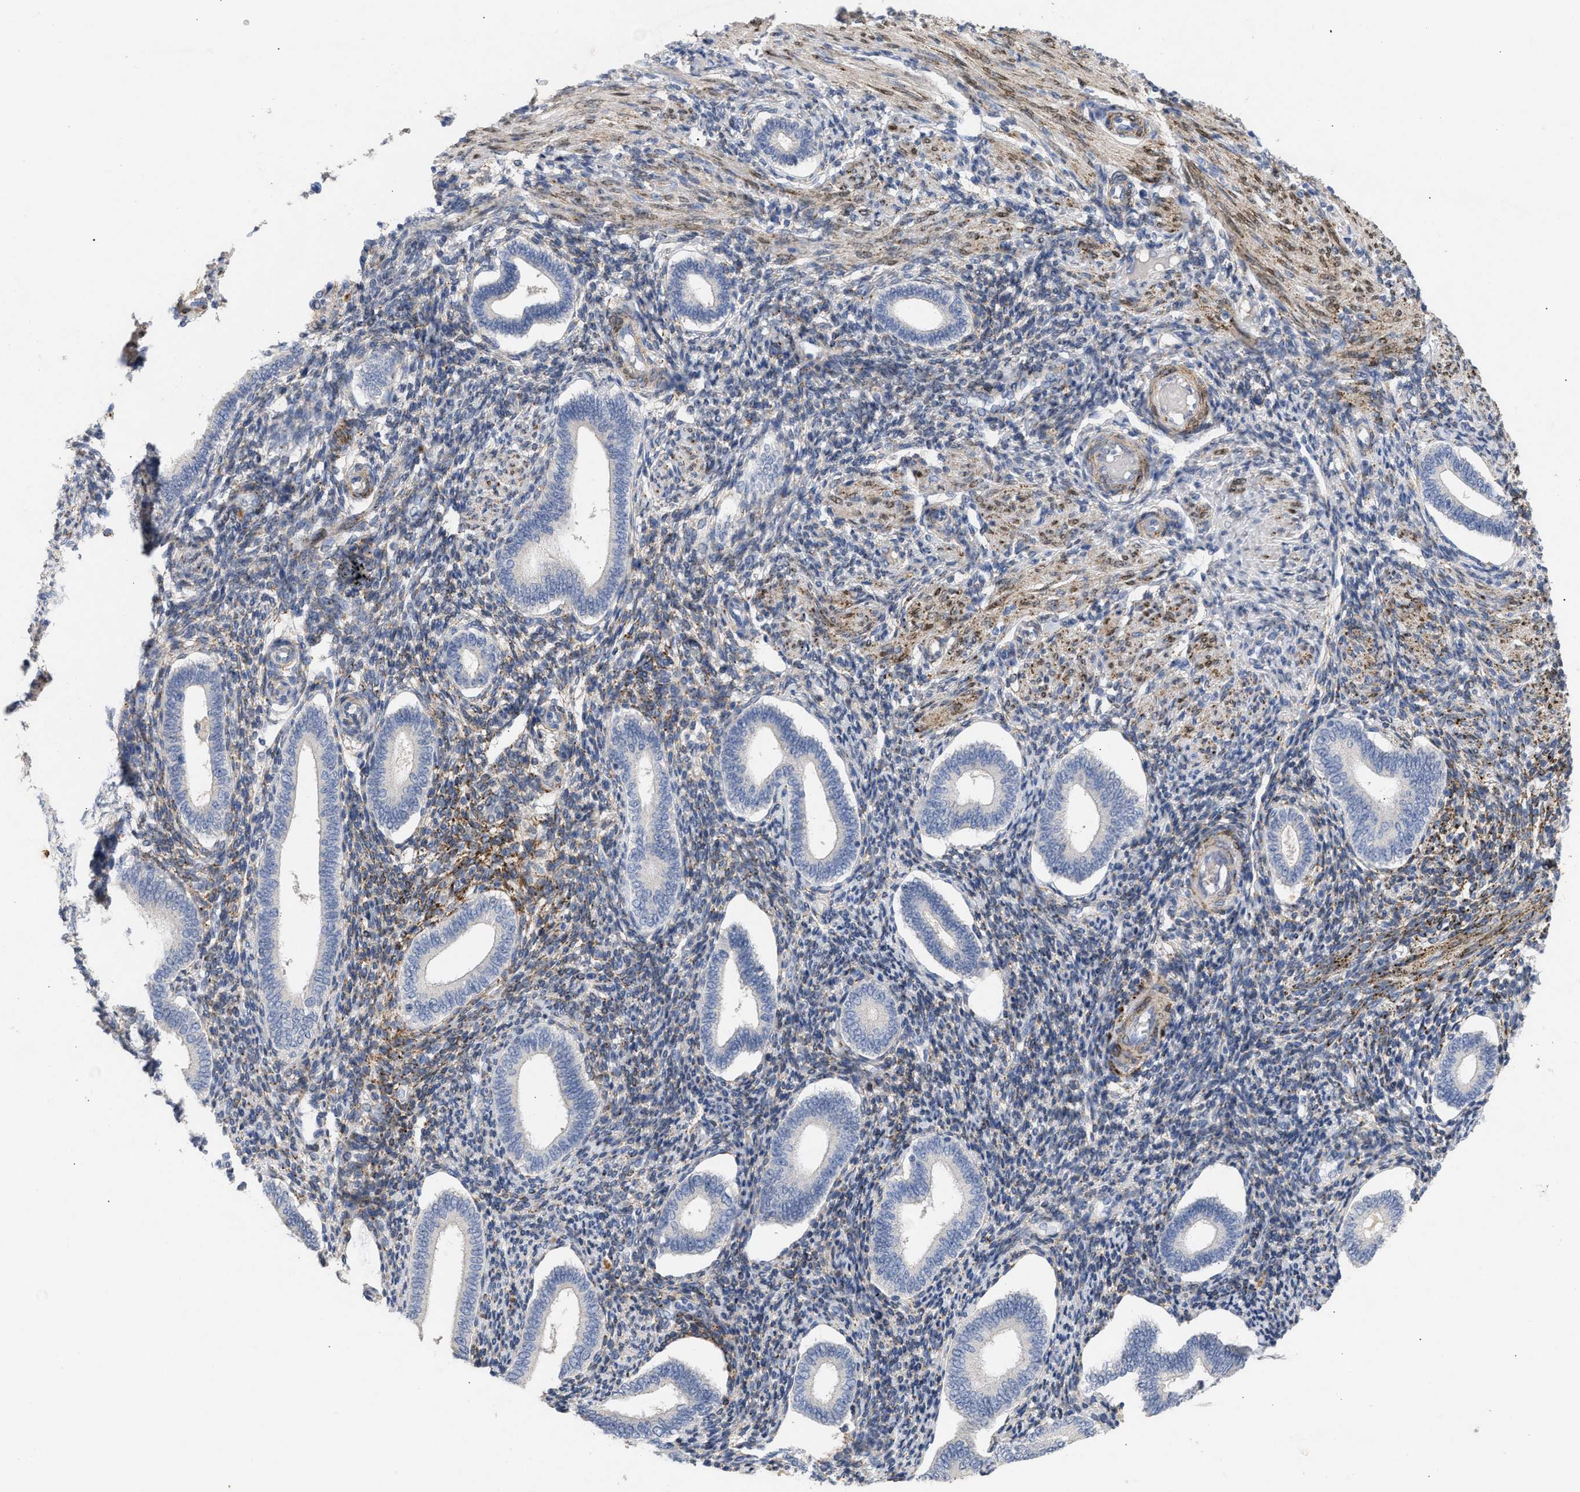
{"staining": {"intensity": "moderate", "quantity": "<25%", "location": "cytoplasmic/membranous"}, "tissue": "endometrium", "cell_type": "Cells in endometrial stroma", "image_type": "normal", "snomed": [{"axis": "morphology", "description": "Normal tissue, NOS"}, {"axis": "topography", "description": "Endometrium"}], "caption": "Endometrium stained with immunohistochemistry displays moderate cytoplasmic/membranous positivity in approximately <25% of cells in endometrial stroma.", "gene": "SELENOM", "patient": {"sex": "female", "age": 42}}